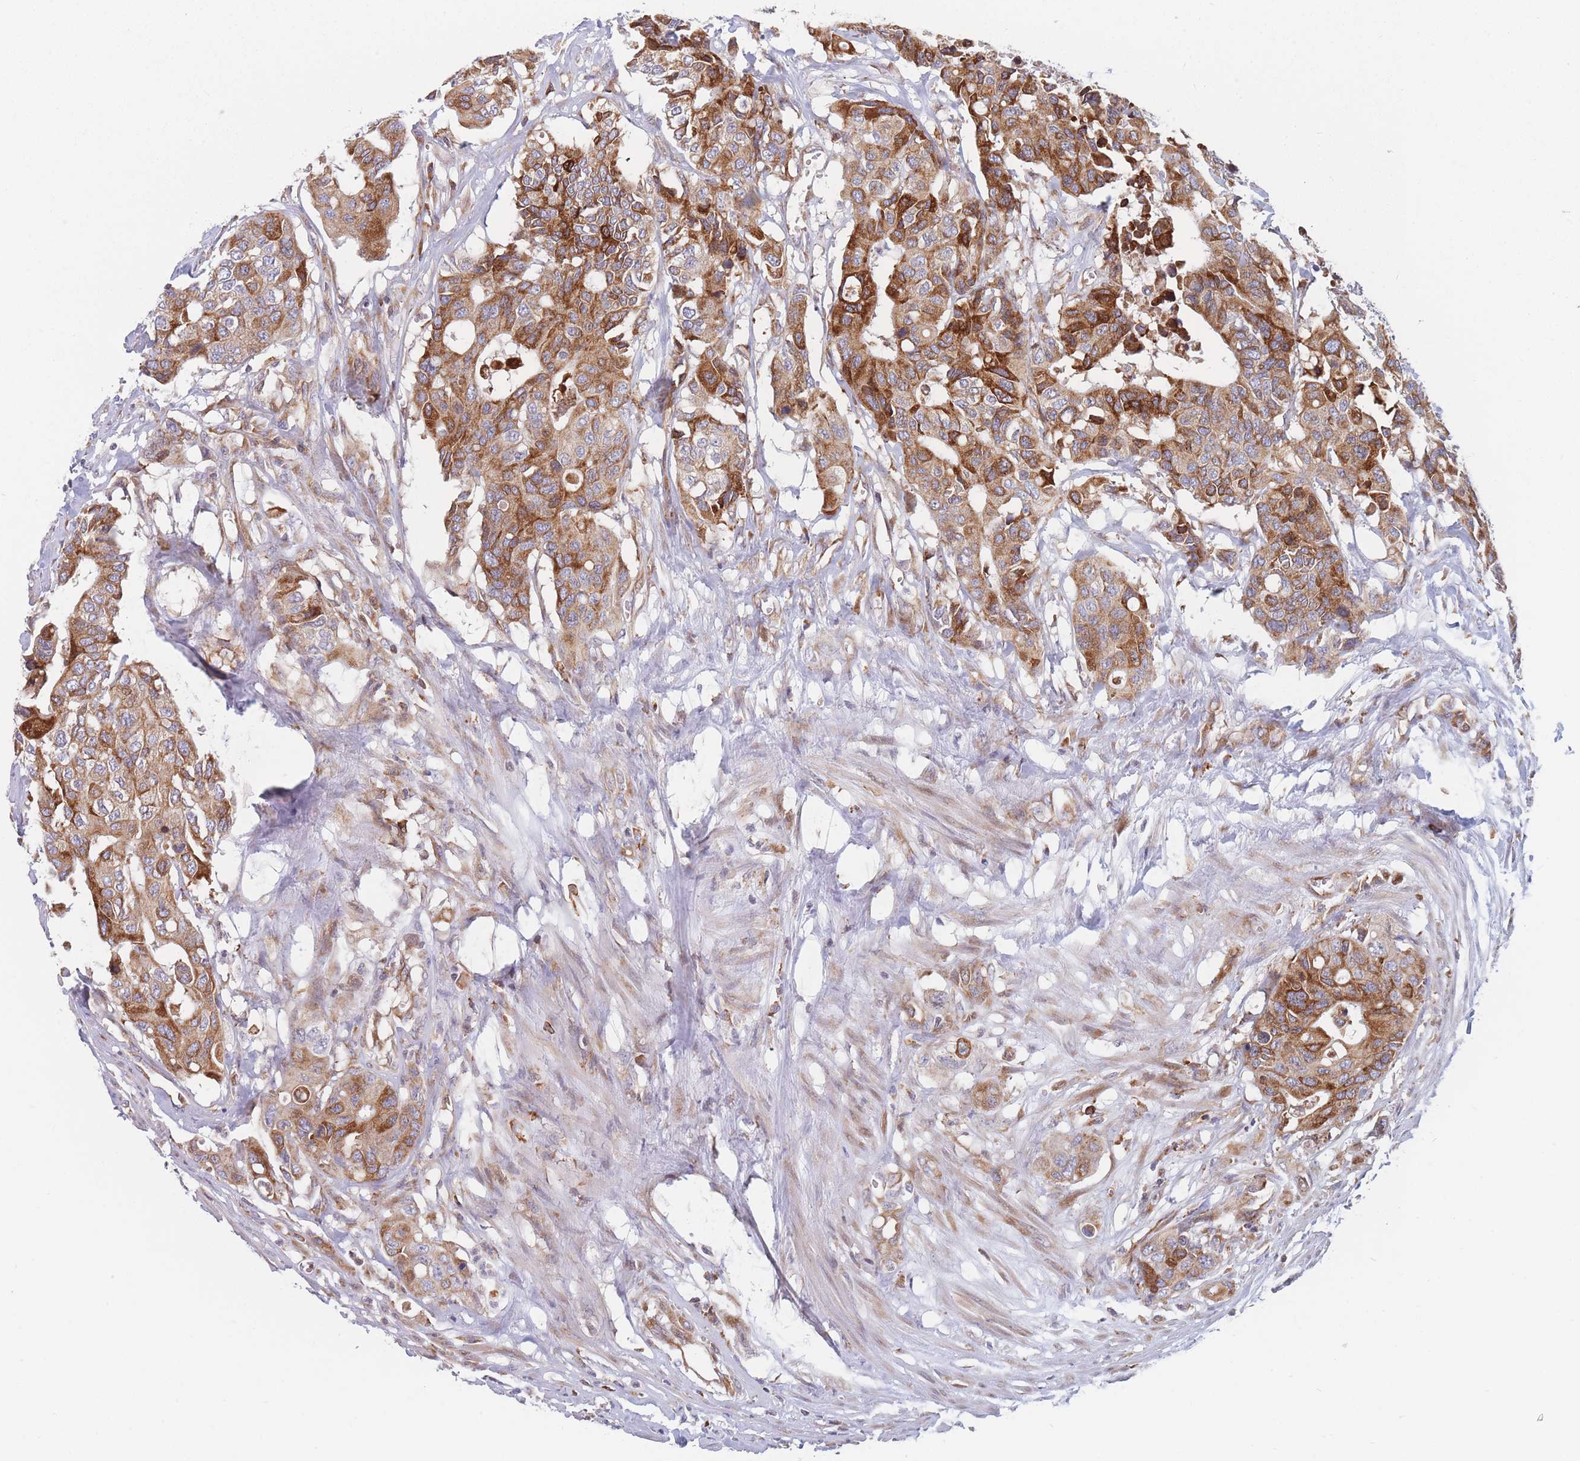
{"staining": {"intensity": "moderate", "quantity": ">75%", "location": "cytoplasmic/membranous"}, "tissue": "colorectal cancer", "cell_type": "Tumor cells", "image_type": "cancer", "snomed": [{"axis": "morphology", "description": "Adenocarcinoma, NOS"}, {"axis": "topography", "description": "Colon"}], "caption": "The photomicrograph shows staining of colorectal cancer, revealing moderate cytoplasmic/membranous protein expression (brown color) within tumor cells.", "gene": "TMEM131L", "patient": {"sex": "male", "age": 77}}